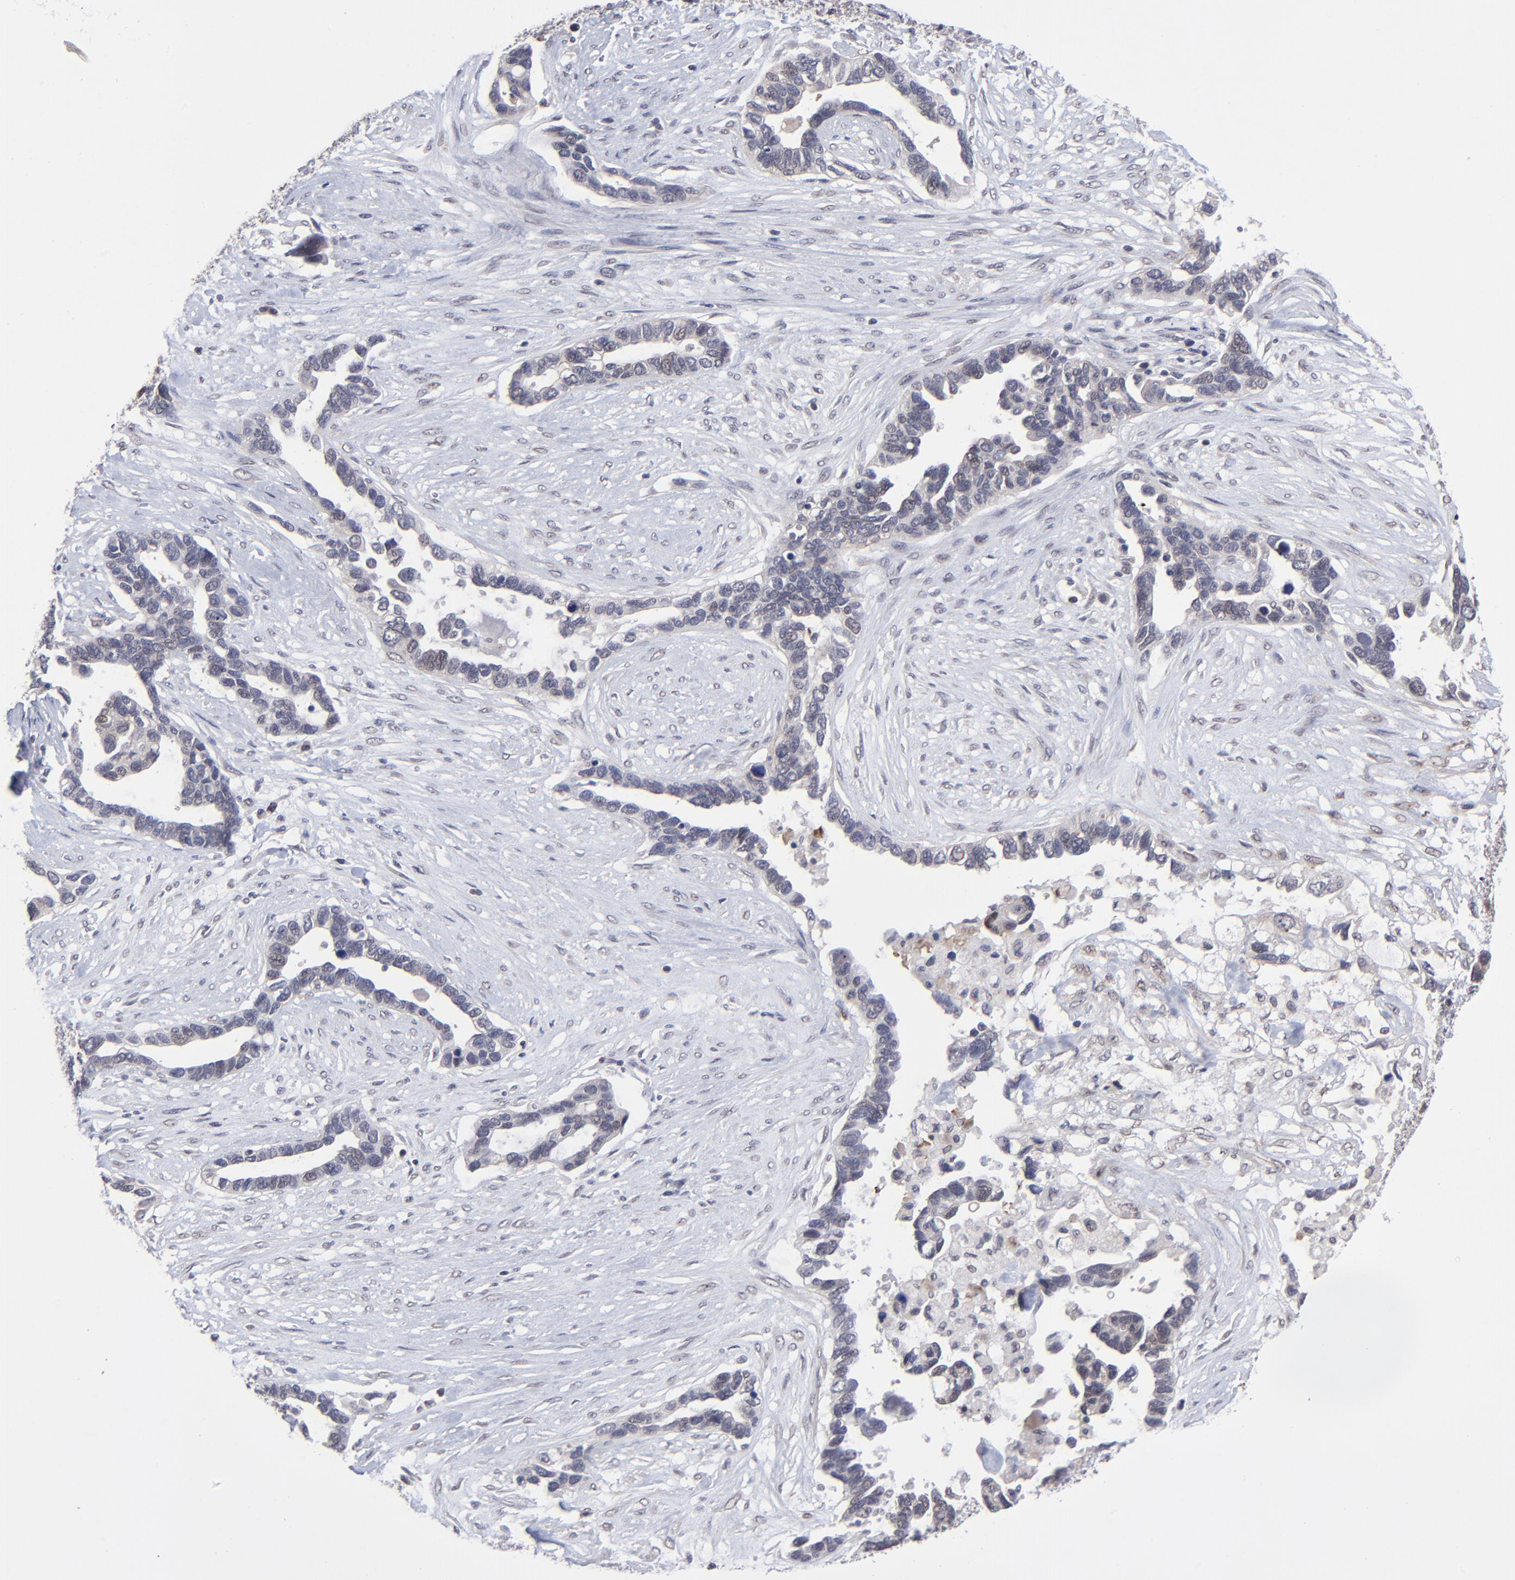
{"staining": {"intensity": "weak", "quantity": "<25%", "location": "nuclear"}, "tissue": "ovarian cancer", "cell_type": "Tumor cells", "image_type": "cancer", "snomed": [{"axis": "morphology", "description": "Cystadenocarcinoma, serous, NOS"}, {"axis": "topography", "description": "Ovary"}], "caption": "The photomicrograph displays no staining of tumor cells in ovarian cancer.", "gene": "ZNF419", "patient": {"sex": "female", "age": 54}}